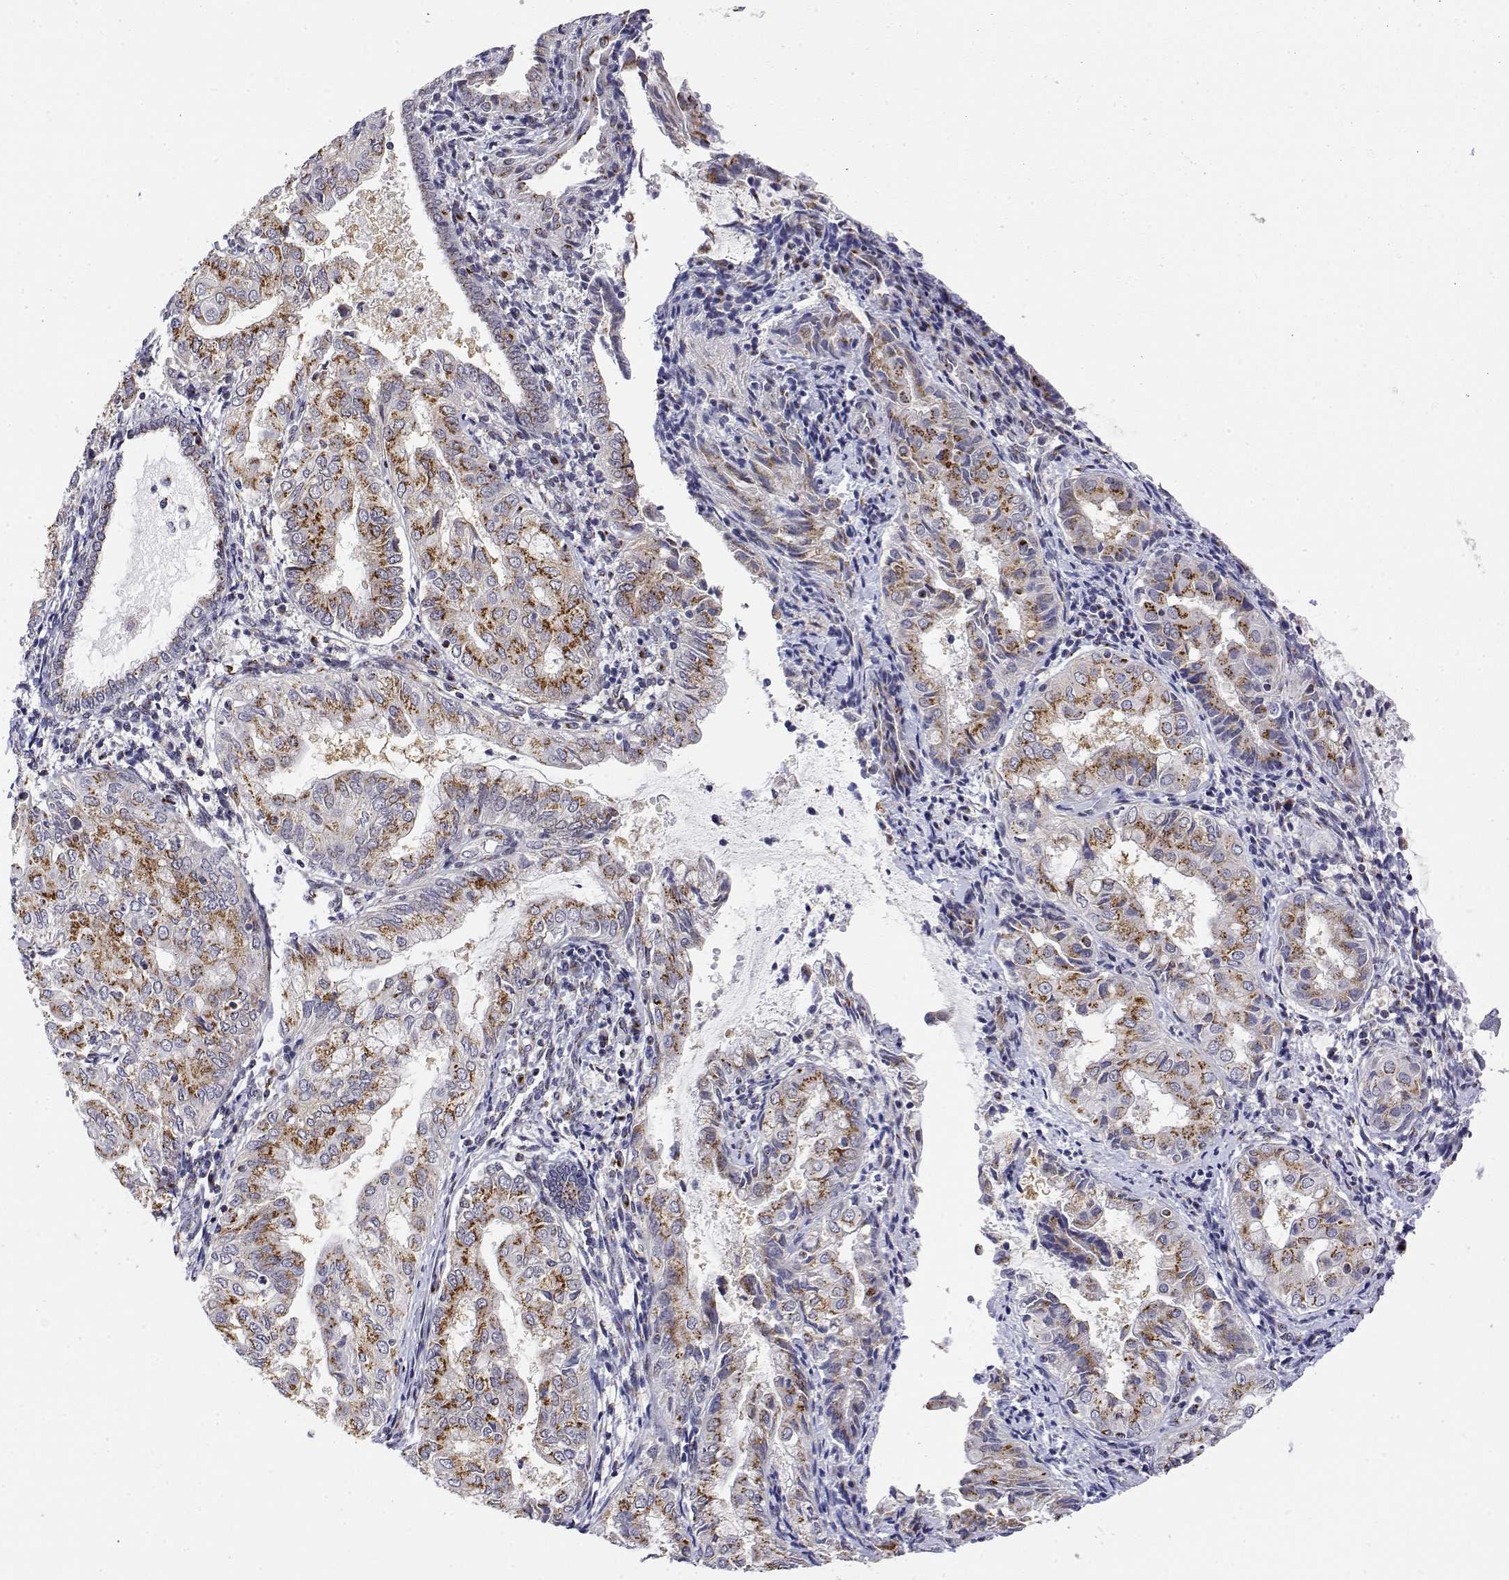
{"staining": {"intensity": "moderate", "quantity": "25%-75%", "location": "cytoplasmic/membranous"}, "tissue": "endometrial cancer", "cell_type": "Tumor cells", "image_type": "cancer", "snomed": [{"axis": "morphology", "description": "Adenocarcinoma, NOS"}, {"axis": "topography", "description": "Endometrium"}], "caption": "Moderate cytoplasmic/membranous staining is present in about 25%-75% of tumor cells in adenocarcinoma (endometrial).", "gene": "YIPF3", "patient": {"sex": "female", "age": 68}}